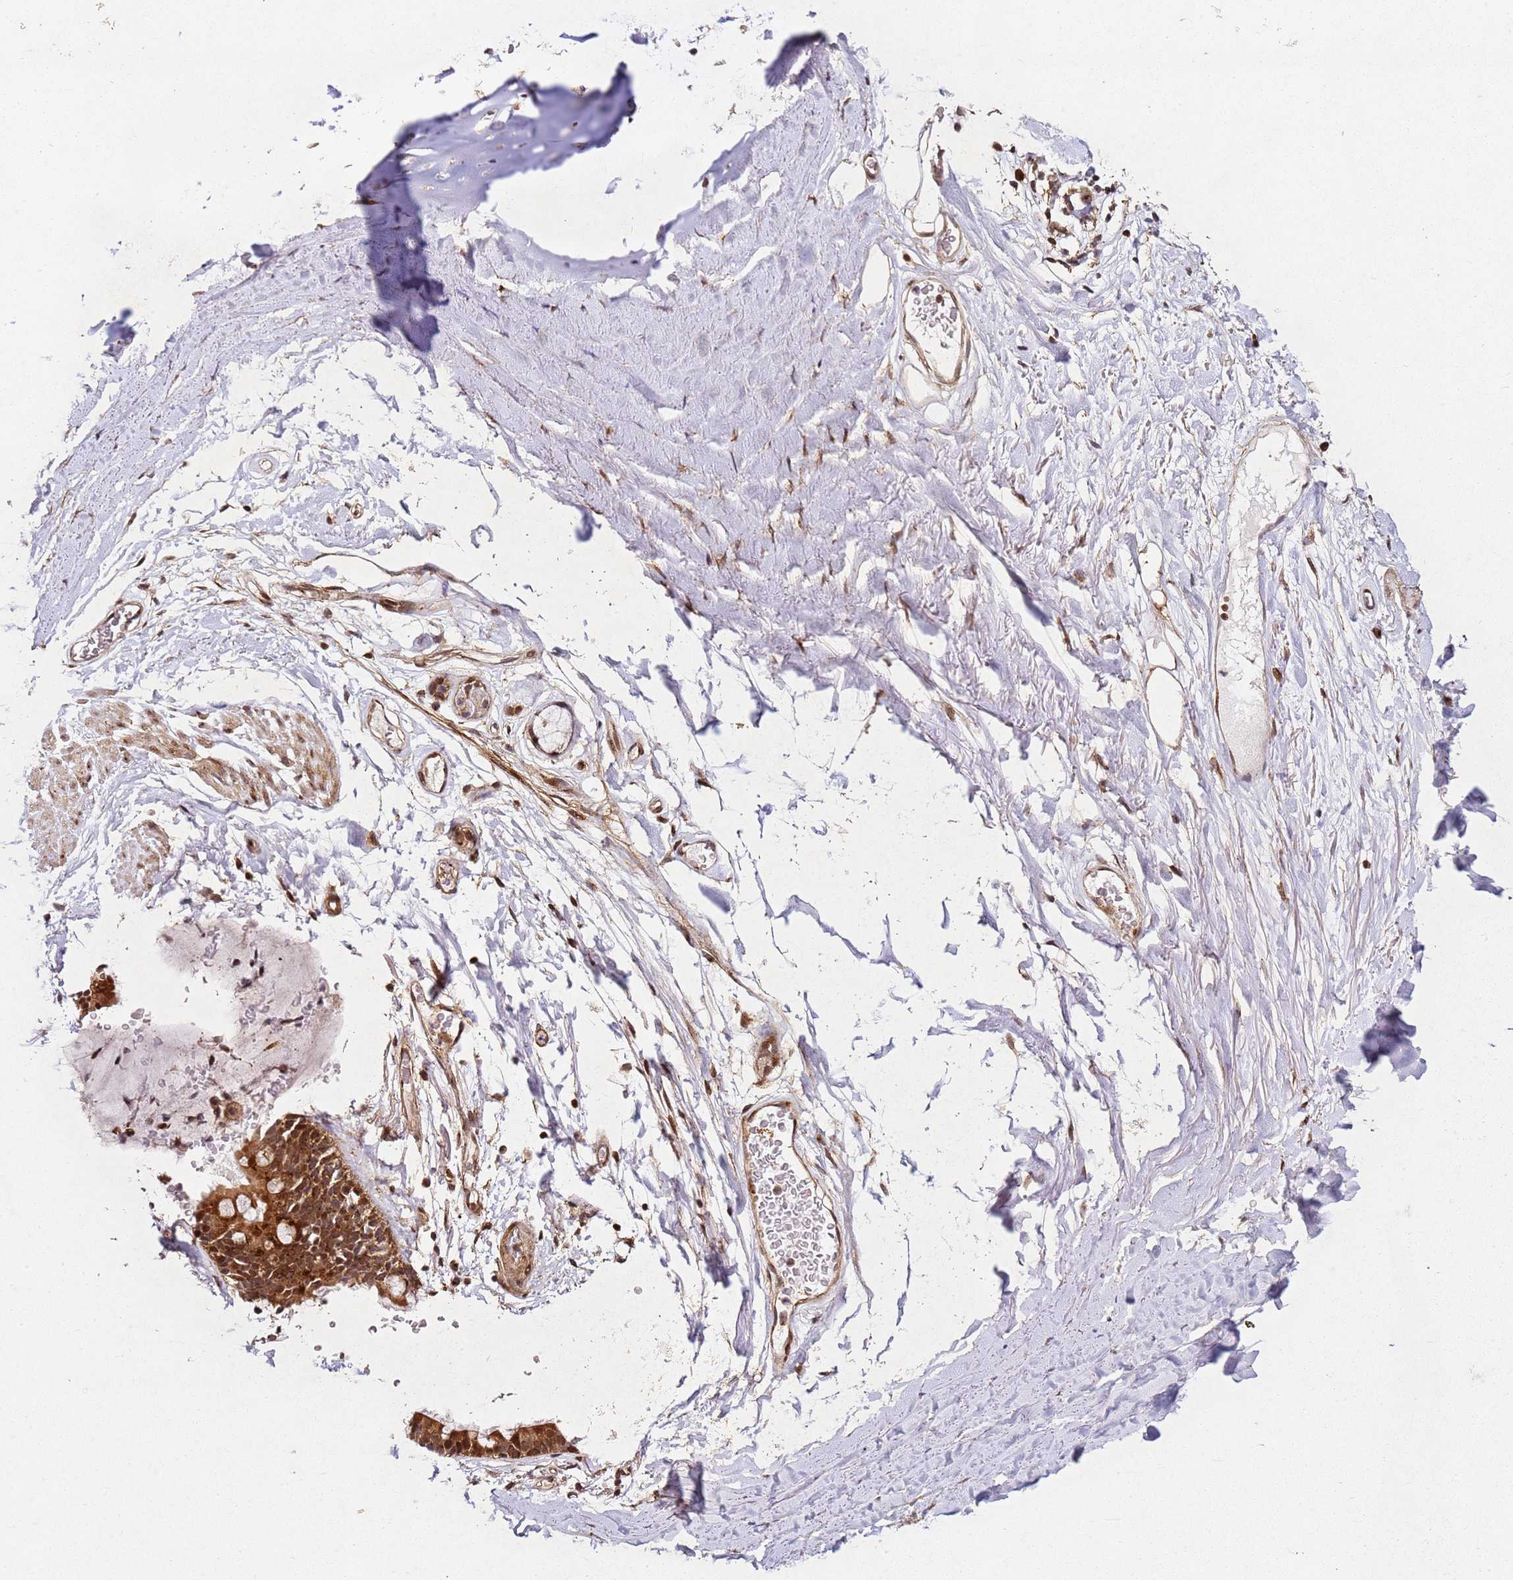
{"staining": {"intensity": "moderate", "quantity": ">75%", "location": "cytoplasmic/membranous"}, "tissue": "adipose tissue", "cell_type": "Adipocytes", "image_type": "normal", "snomed": [{"axis": "morphology", "description": "Normal tissue, NOS"}, {"axis": "topography", "description": "Lymph node"}, {"axis": "topography", "description": "Bronchus"}], "caption": "Protein expression analysis of benign human adipose tissue reveals moderate cytoplasmic/membranous positivity in about >75% of adipocytes.", "gene": "ZNF296", "patient": {"sex": "male", "age": 63}}